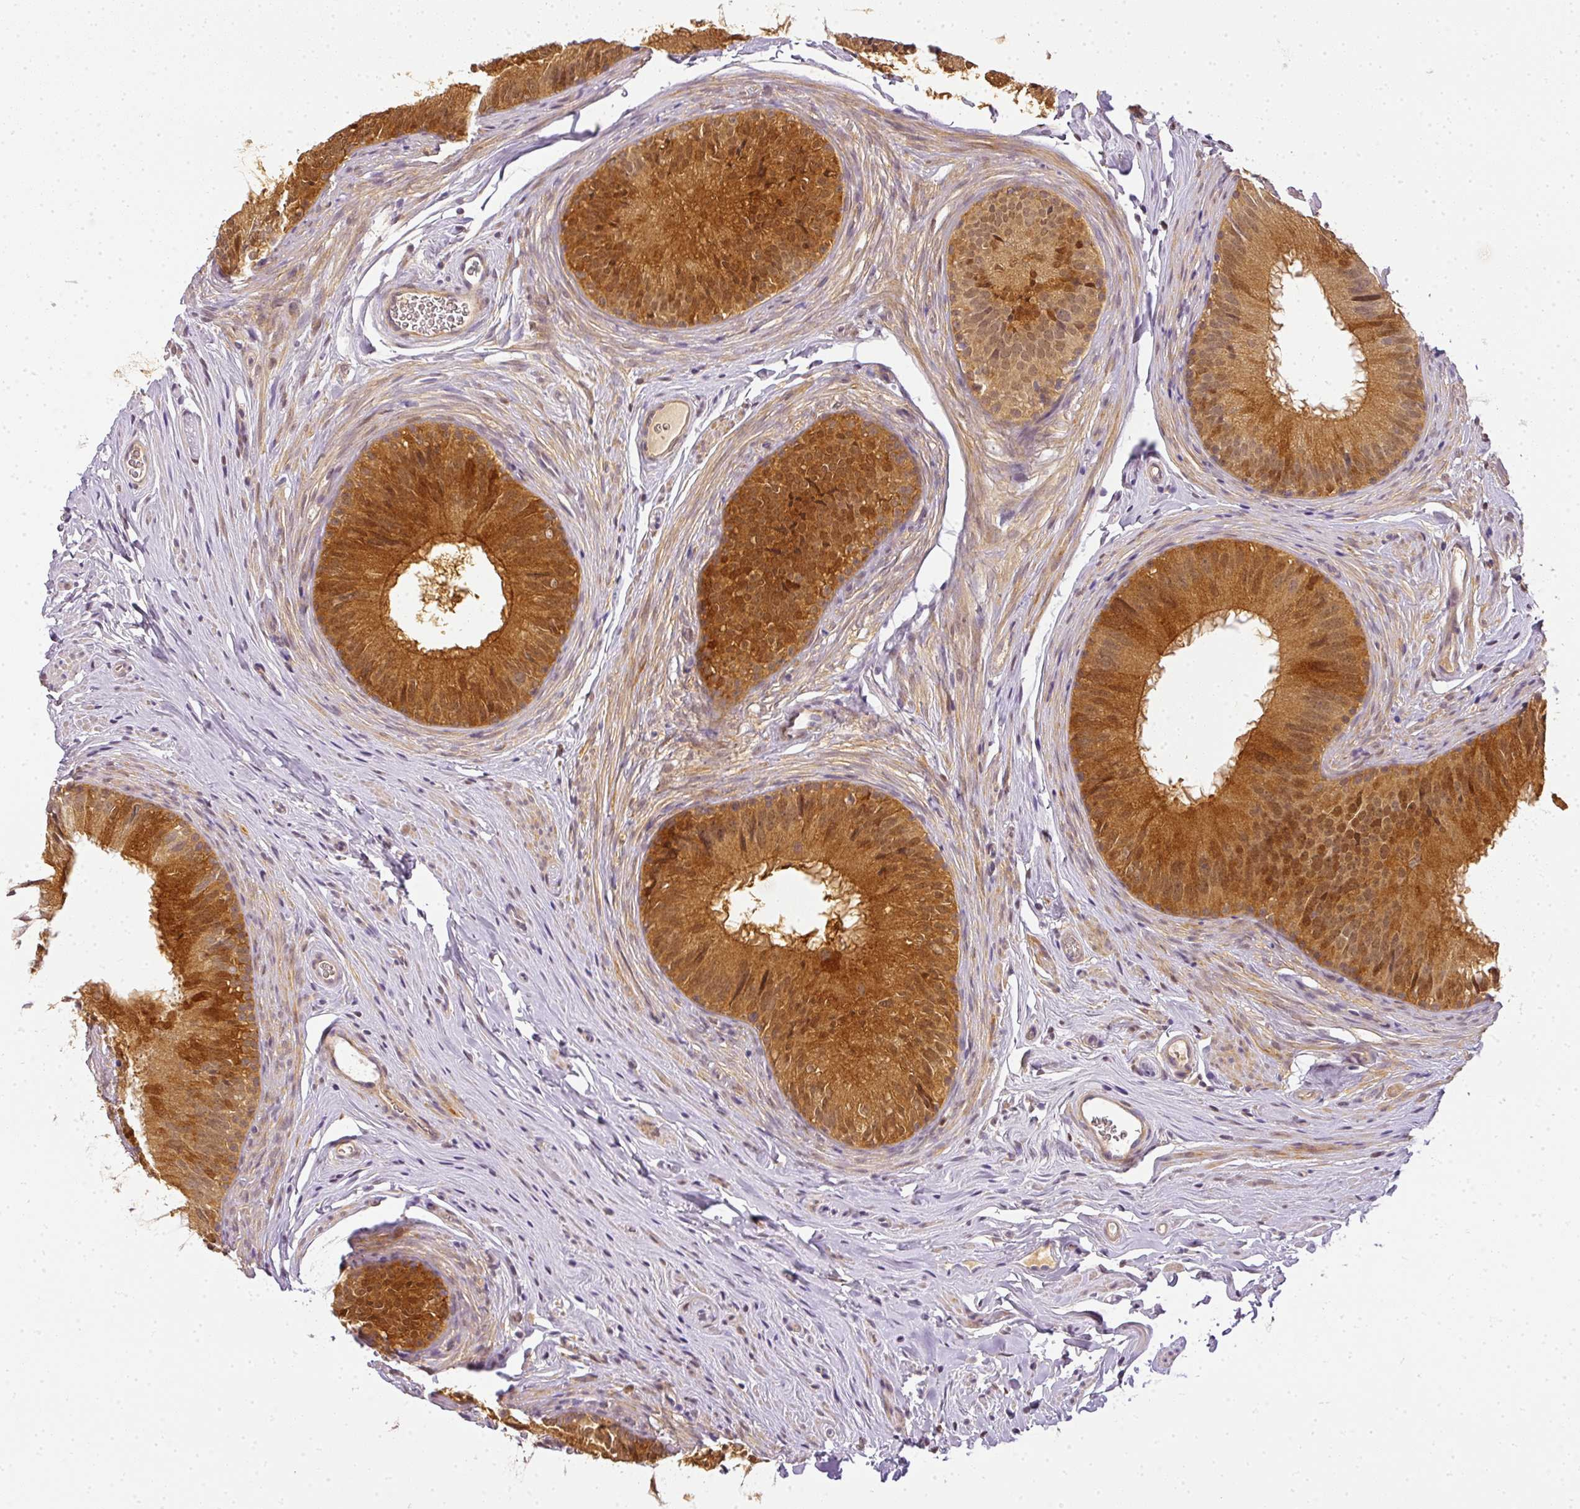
{"staining": {"intensity": "strong", "quantity": ">75%", "location": "cytoplasmic/membranous"}, "tissue": "epididymis", "cell_type": "Glandular cells", "image_type": "normal", "snomed": [{"axis": "morphology", "description": "Normal tissue, NOS"}, {"axis": "topography", "description": "Epididymis, spermatic cord, NOS"}], "caption": "The photomicrograph reveals a brown stain indicating the presence of a protein in the cytoplasmic/membranous of glandular cells in epididymis. Immunohistochemistry stains the protein of interest in brown and the nuclei are stained blue.", "gene": "ADH5", "patient": {"sex": "male", "age": 25}}